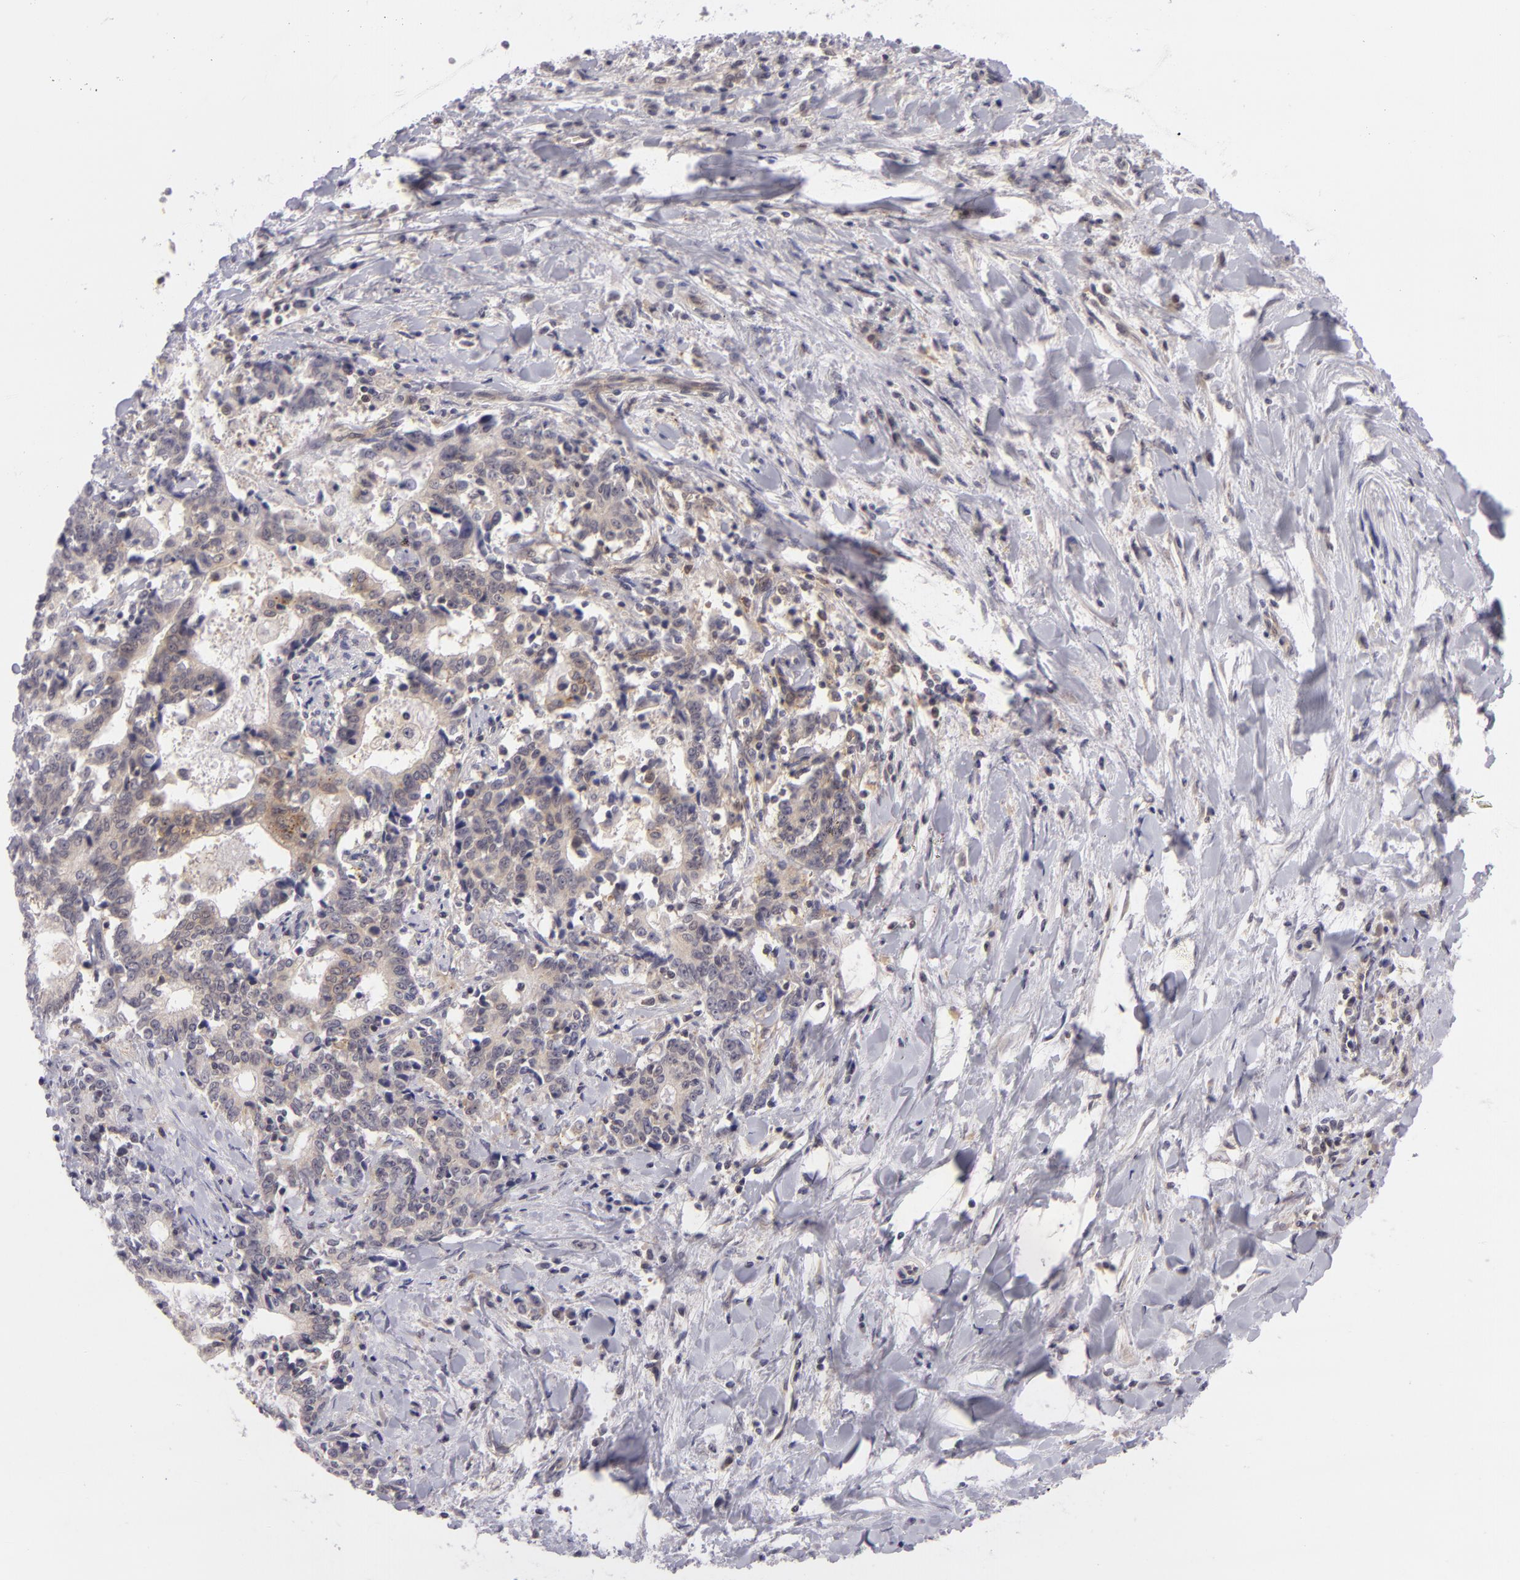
{"staining": {"intensity": "moderate", "quantity": "25%-75%", "location": "cytoplasmic/membranous"}, "tissue": "liver cancer", "cell_type": "Tumor cells", "image_type": "cancer", "snomed": [{"axis": "morphology", "description": "Cholangiocarcinoma"}, {"axis": "topography", "description": "Liver"}], "caption": "Tumor cells display moderate cytoplasmic/membranous staining in about 25%-75% of cells in liver cancer (cholangiocarcinoma).", "gene": "BCL10", "patient": {"sex": "male", "age": 57}}